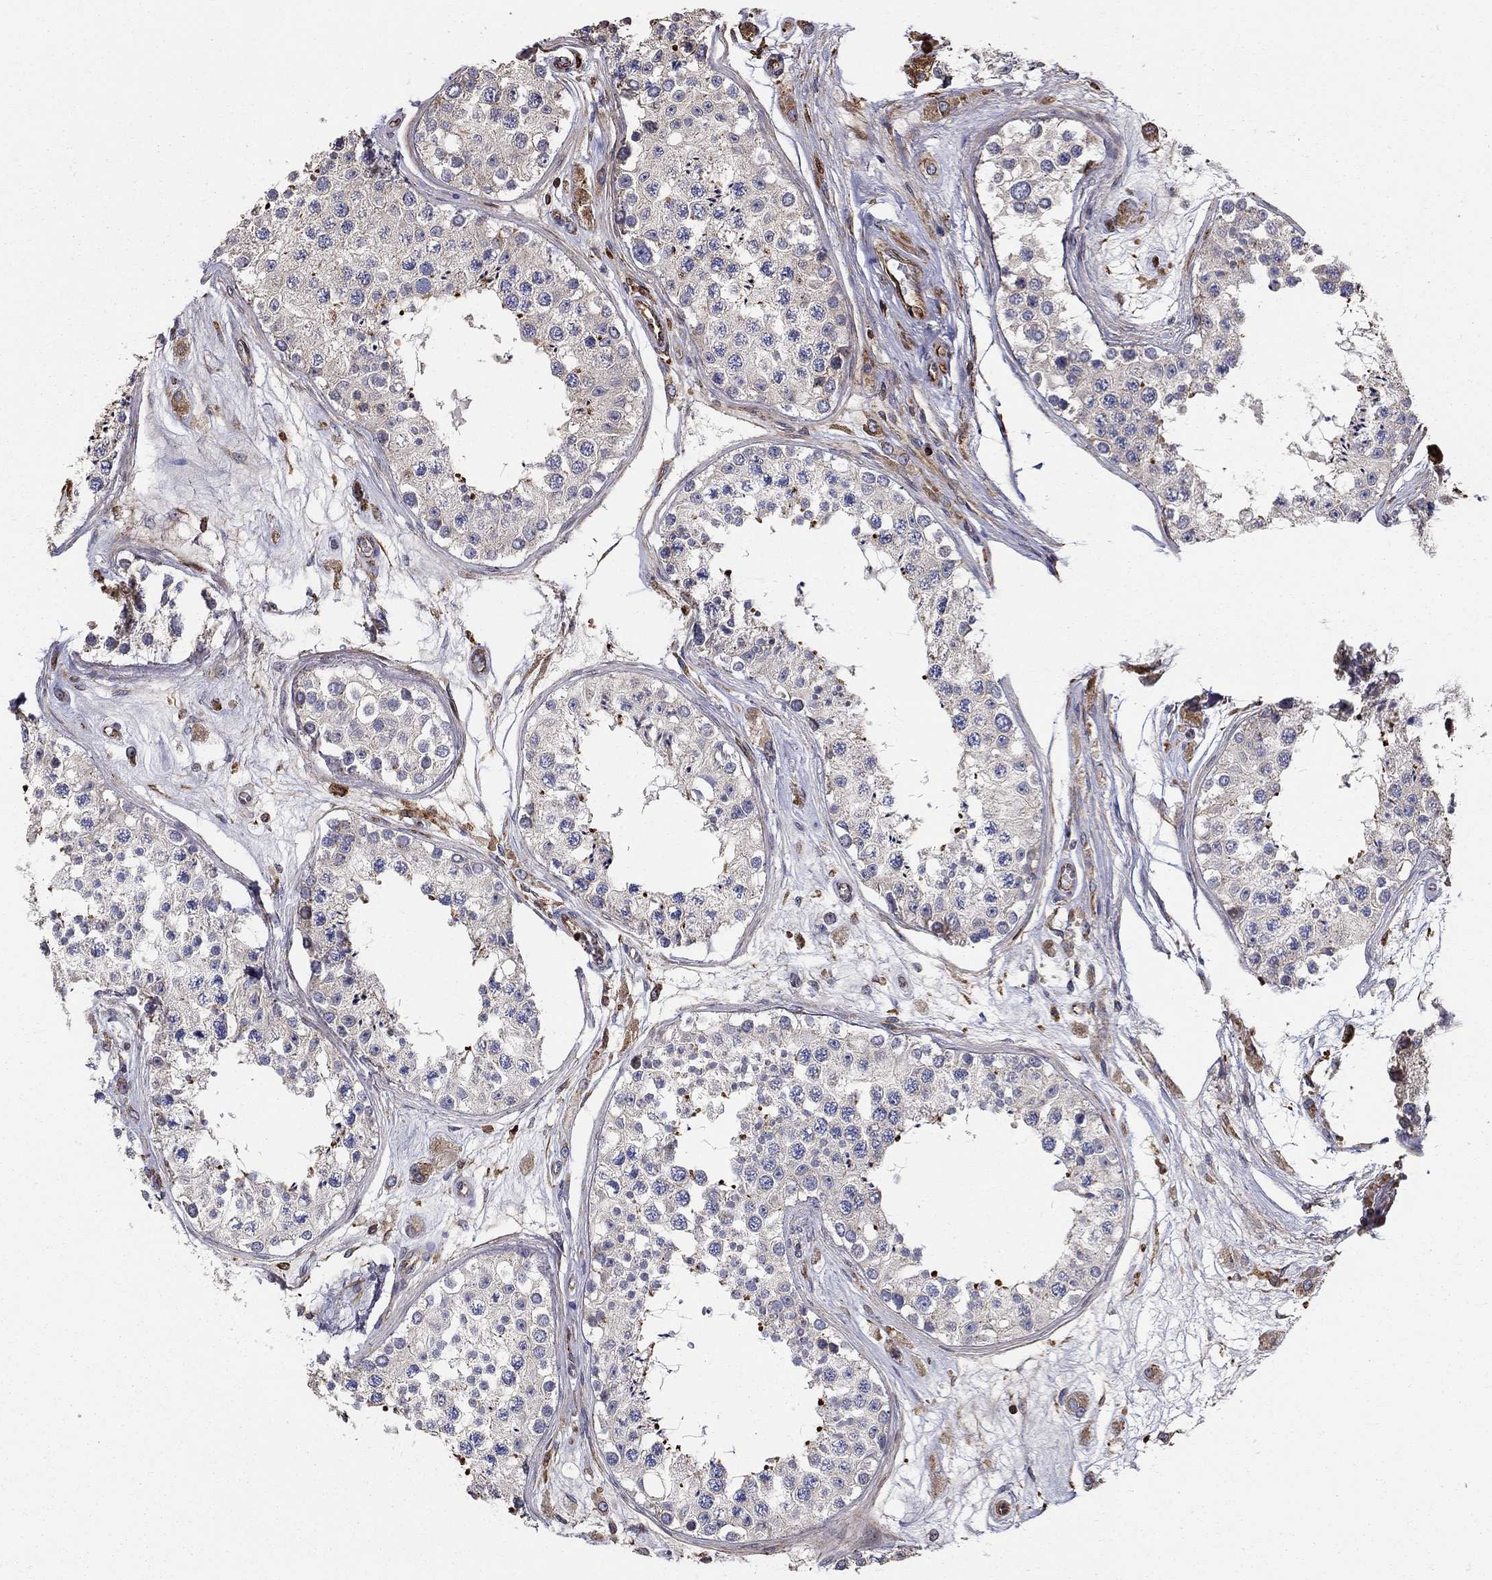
{"staining": {"intensity": "strong", "quantity": "<25%", "location": "cytoplasmic/membranous"}, "tissue": "testis", "cell_type": "Cells in seminiferous ducts", "image_type": "normal", "snomed": [{"axis": "morphology", "description": "Normal tissue, NOS"}, {"axis": "topography", "description": "Testis"}], "caption": "High-power microscopy captured an IHC histopathology image of benign testis, revealing strong cytoplasmic/membranous positivity in approximately <25% of cells in seminiferous ducts.", "gene": "NPHP1", "patient": {"sex": "male", "age": 25}}